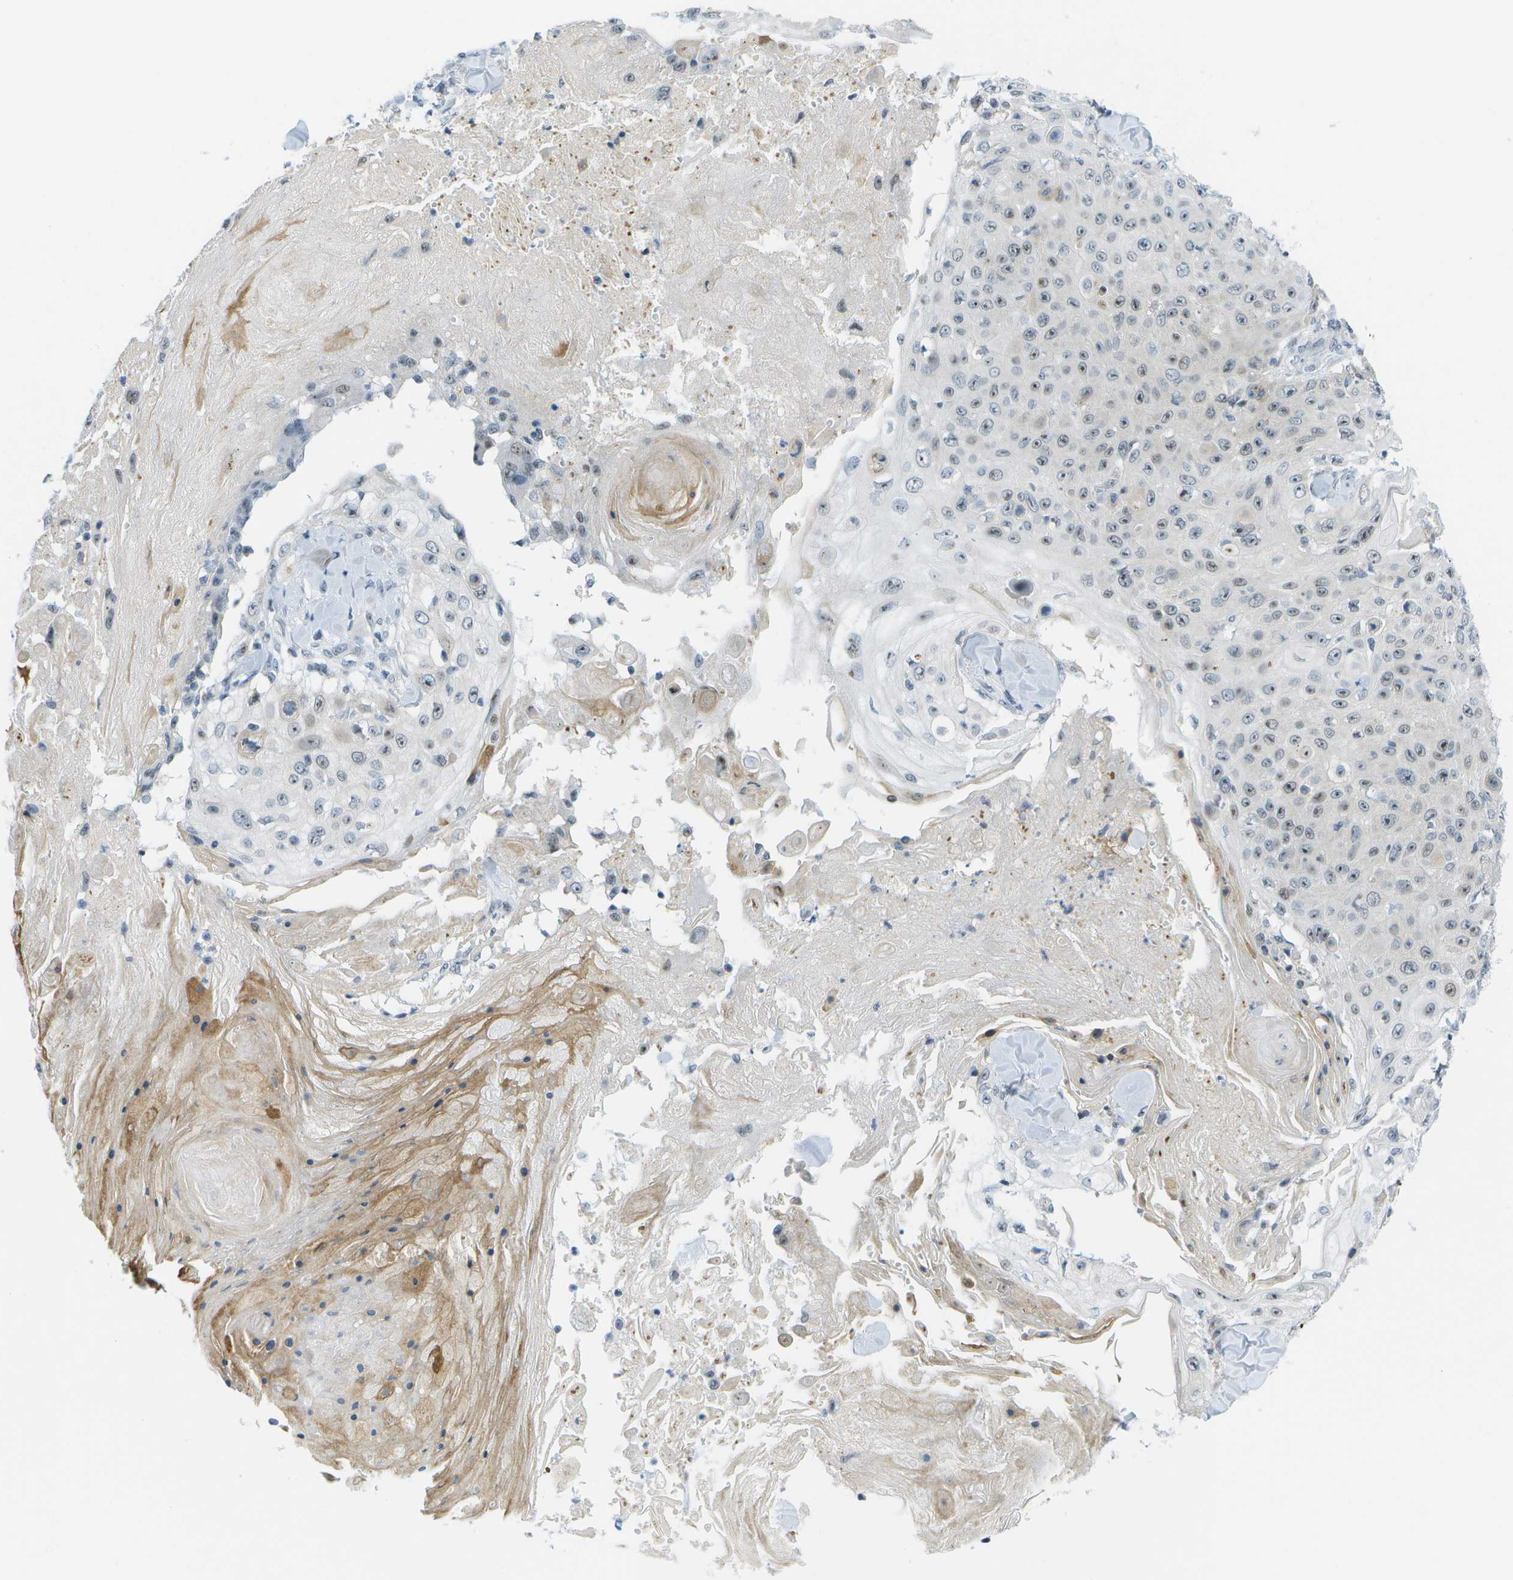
{"staining": {"intensity": "weak", "quantity": "25%-75%", "location": "nuclear"}, "tissue": "skin cancer", "cell_type": "Tumor cells", "image_type": "cancer", "snomed": [{"axis": "morphology", "description": "Squamous cell carcinoma, NOS"}, {"axis": "topography", "description": "Skin"}], "caption": "Protein expression analysis of skin squamous cell carcinoma reveals weak nuclear staining in about 25%-75% of tumor cells. (Stains: DAB (3,3'-diaminobenzidine) in brown, nuclei in blue, Microscopy: brightfield microscopy at high magnification).", "gene": "PITHD1", "patient": {"sex": "male", "age": 86}}